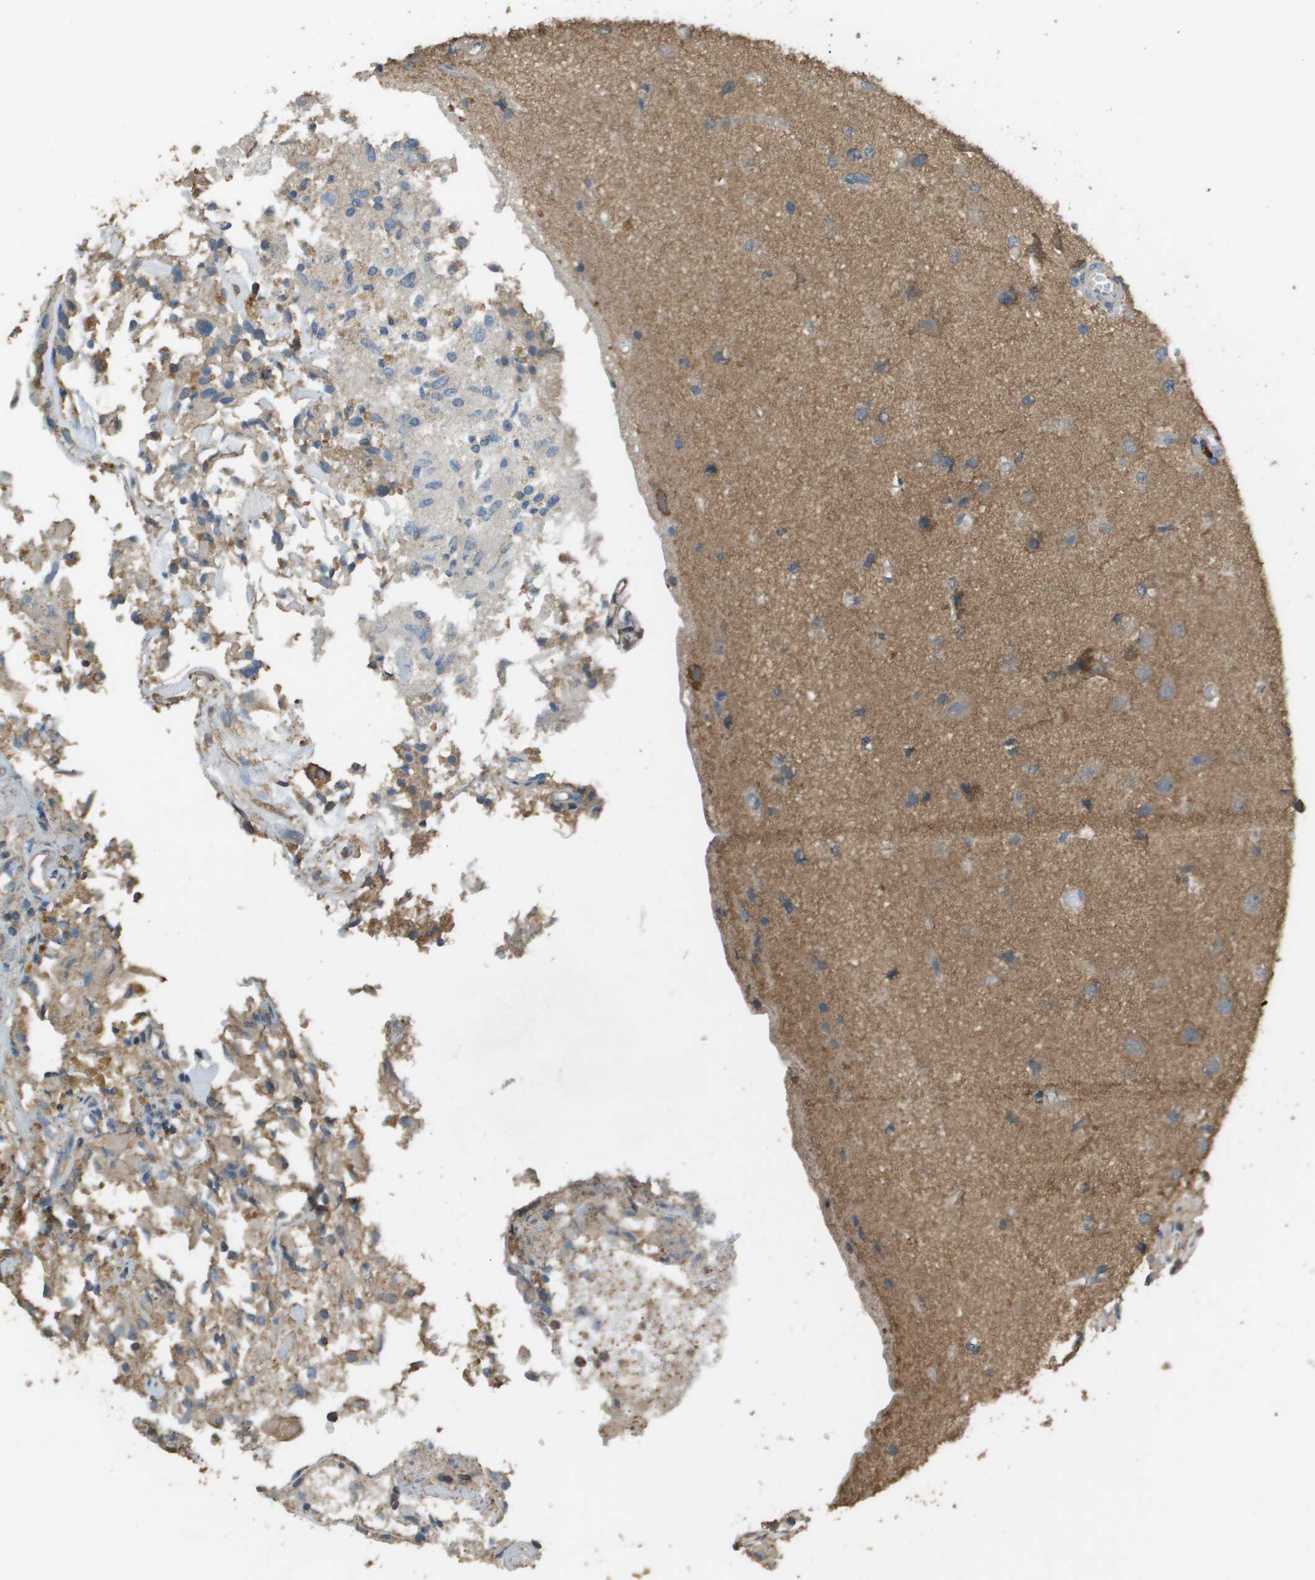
{"staining": {"intensity": "moderate", "quantity": ">75%", "location": "cytoplasmic/membranous"}, "tissue": "glioma", "cell_type": "Tumor cells", "image_type": "cancer", "snomed": [{"axis": "morphology", "description": "Glioma, malignant, High grade"}, {"axis": "topography", "description": "Brain"}], "caption": "Protein expression analysis of high-grade glioma (malignant) demonstrates moderate cytoplasmic/membranous expression in approximately >75% of tumor cells.", "gene": "MS4A7", "patient": {"sex": "female", "age": 59}}